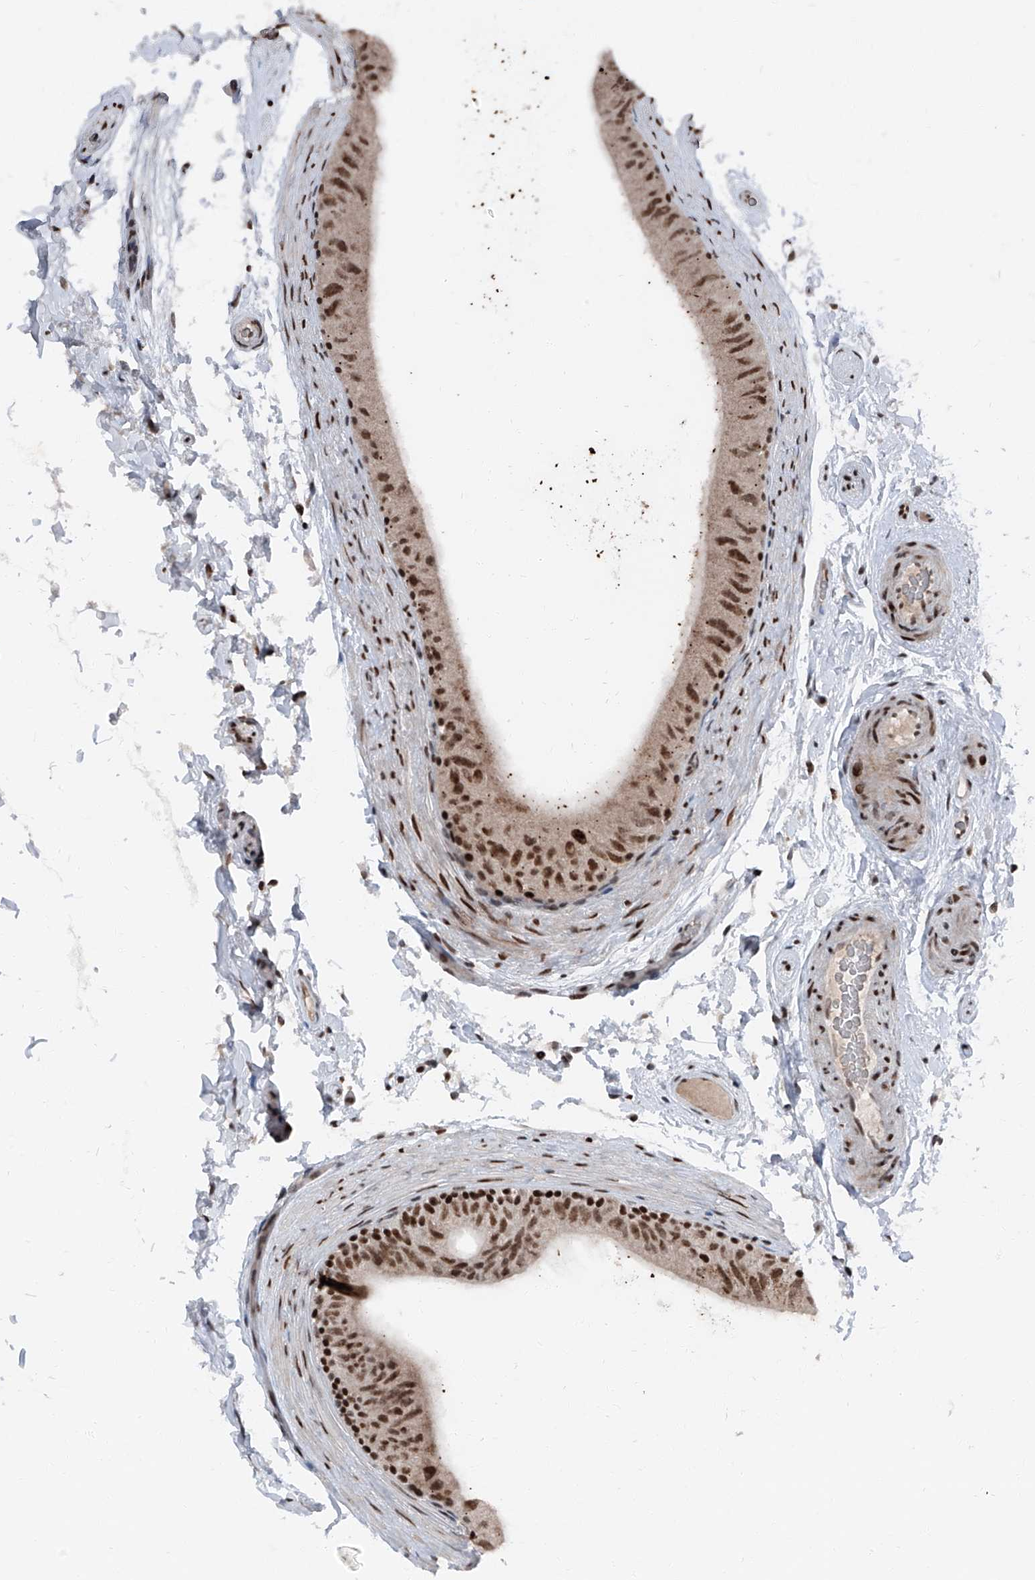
{"staining": {"intensity": "moderate", "quantity": ">75%", "location": "nuclear"}, "tissue": "epididymis", "cell_type": "Glandular cells", "image_type": "normal", "snomed": [{"axis": "morphology", "description": "Normal tissue, NOS"}, {"axis": "topography", "description": "Epididymis"}], "caption": "Epididymis stained with DAB IHC exhibits medium levels of moderate nuclear staining in about >75% of glandular cells. (Brightfield microscopy of DAB IHC at high magnification).", "gene": "BMI1", "patient": {"sex": "male", "age": 49}}